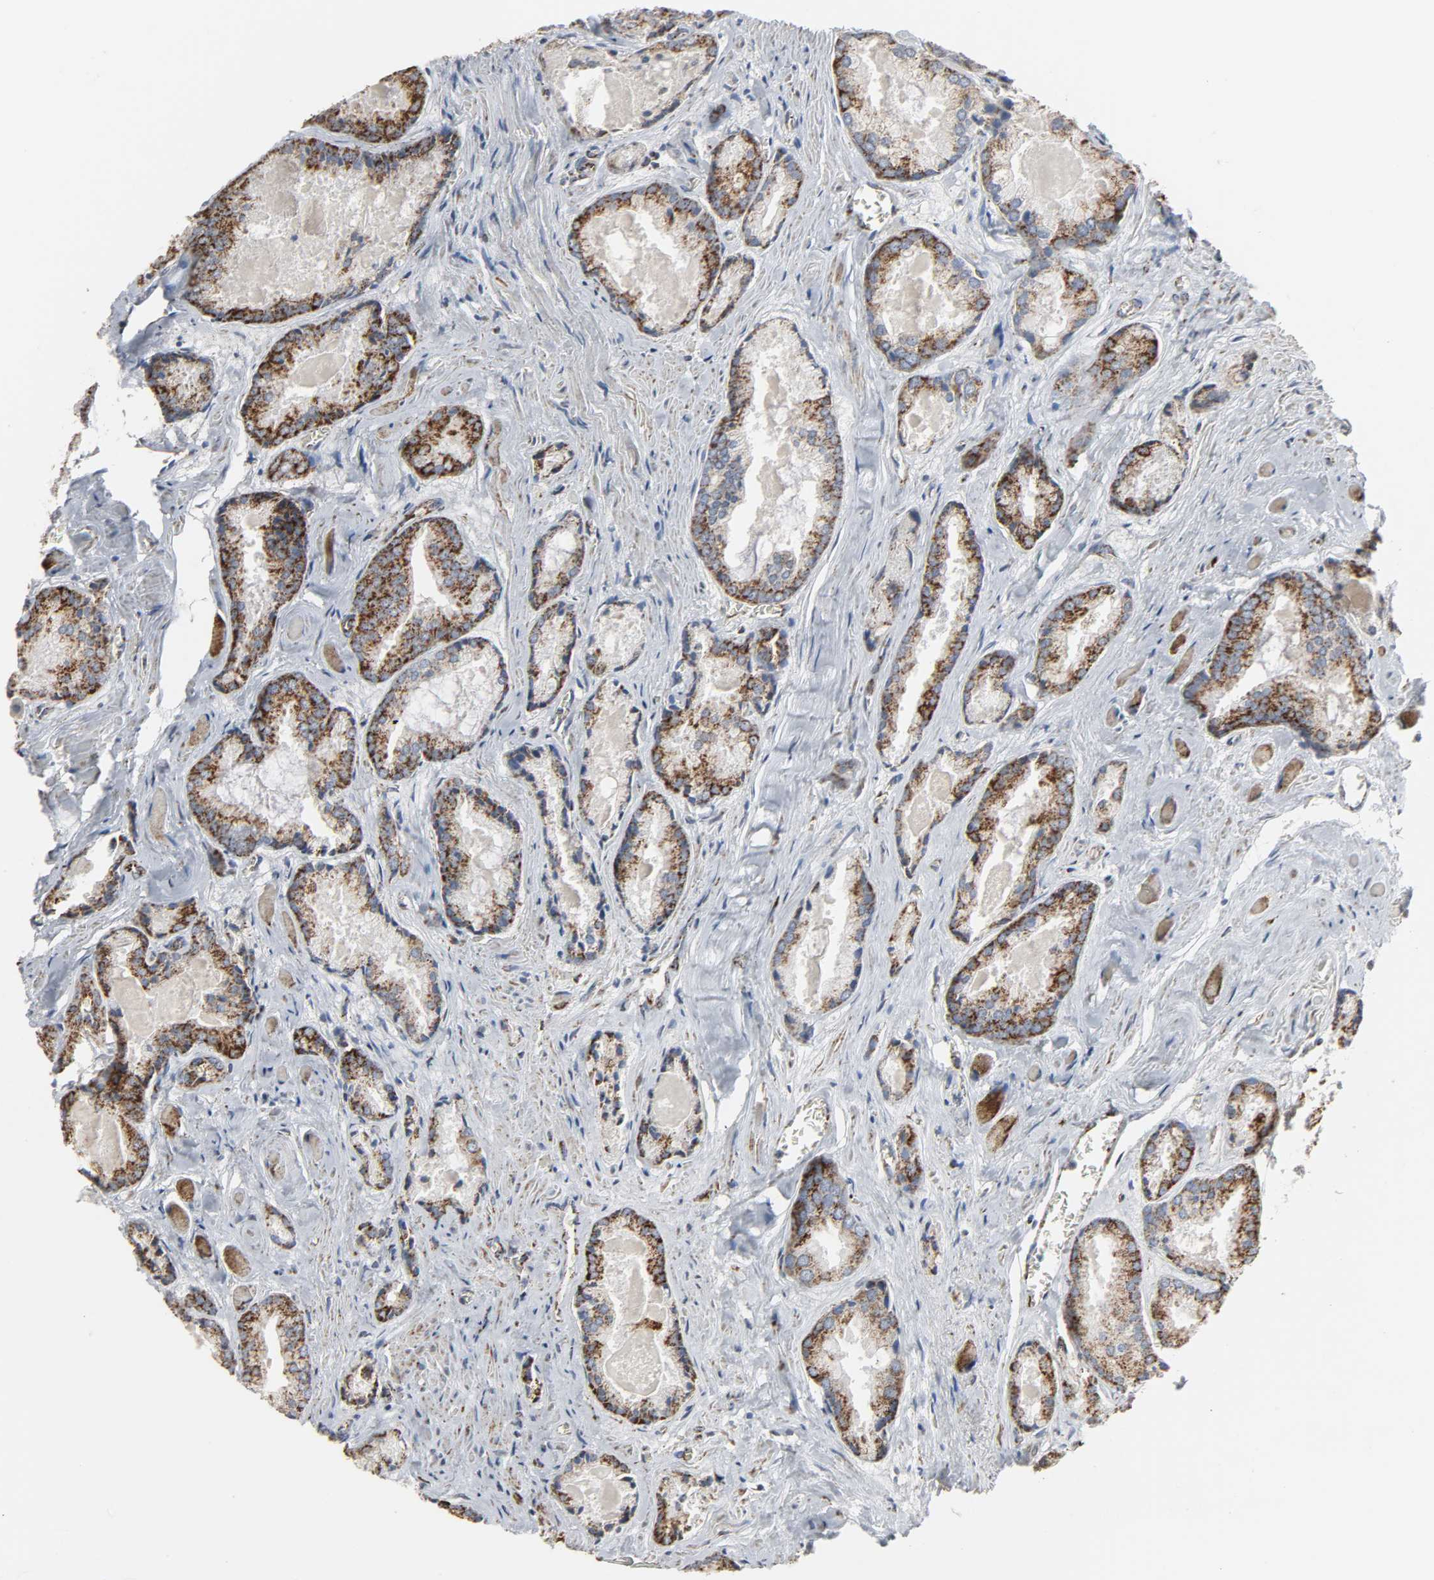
{"staining": {"intensity": "strong", "quantity": ">75%", "location": "cytoplasmic/membranous"}, "tissue": "prostate cancer", "cell_type": "Tumor cells", "image_type": "cancer", "snomed": [{"axis": "morphology", "description": "Adenocarcinoma, Low grade"}, {"axis": "topography", "description": "Prostate"}], "caption": "Protein staining exhibits strong cytoplasmic/membranous staining in about >75% of tumor cells in prostate cancer. Ihc stains the protein of interest in brown and the nuclei are stained blue.", "gene": "ACAT1", "patient": {"sex": "male", "age": 64}}